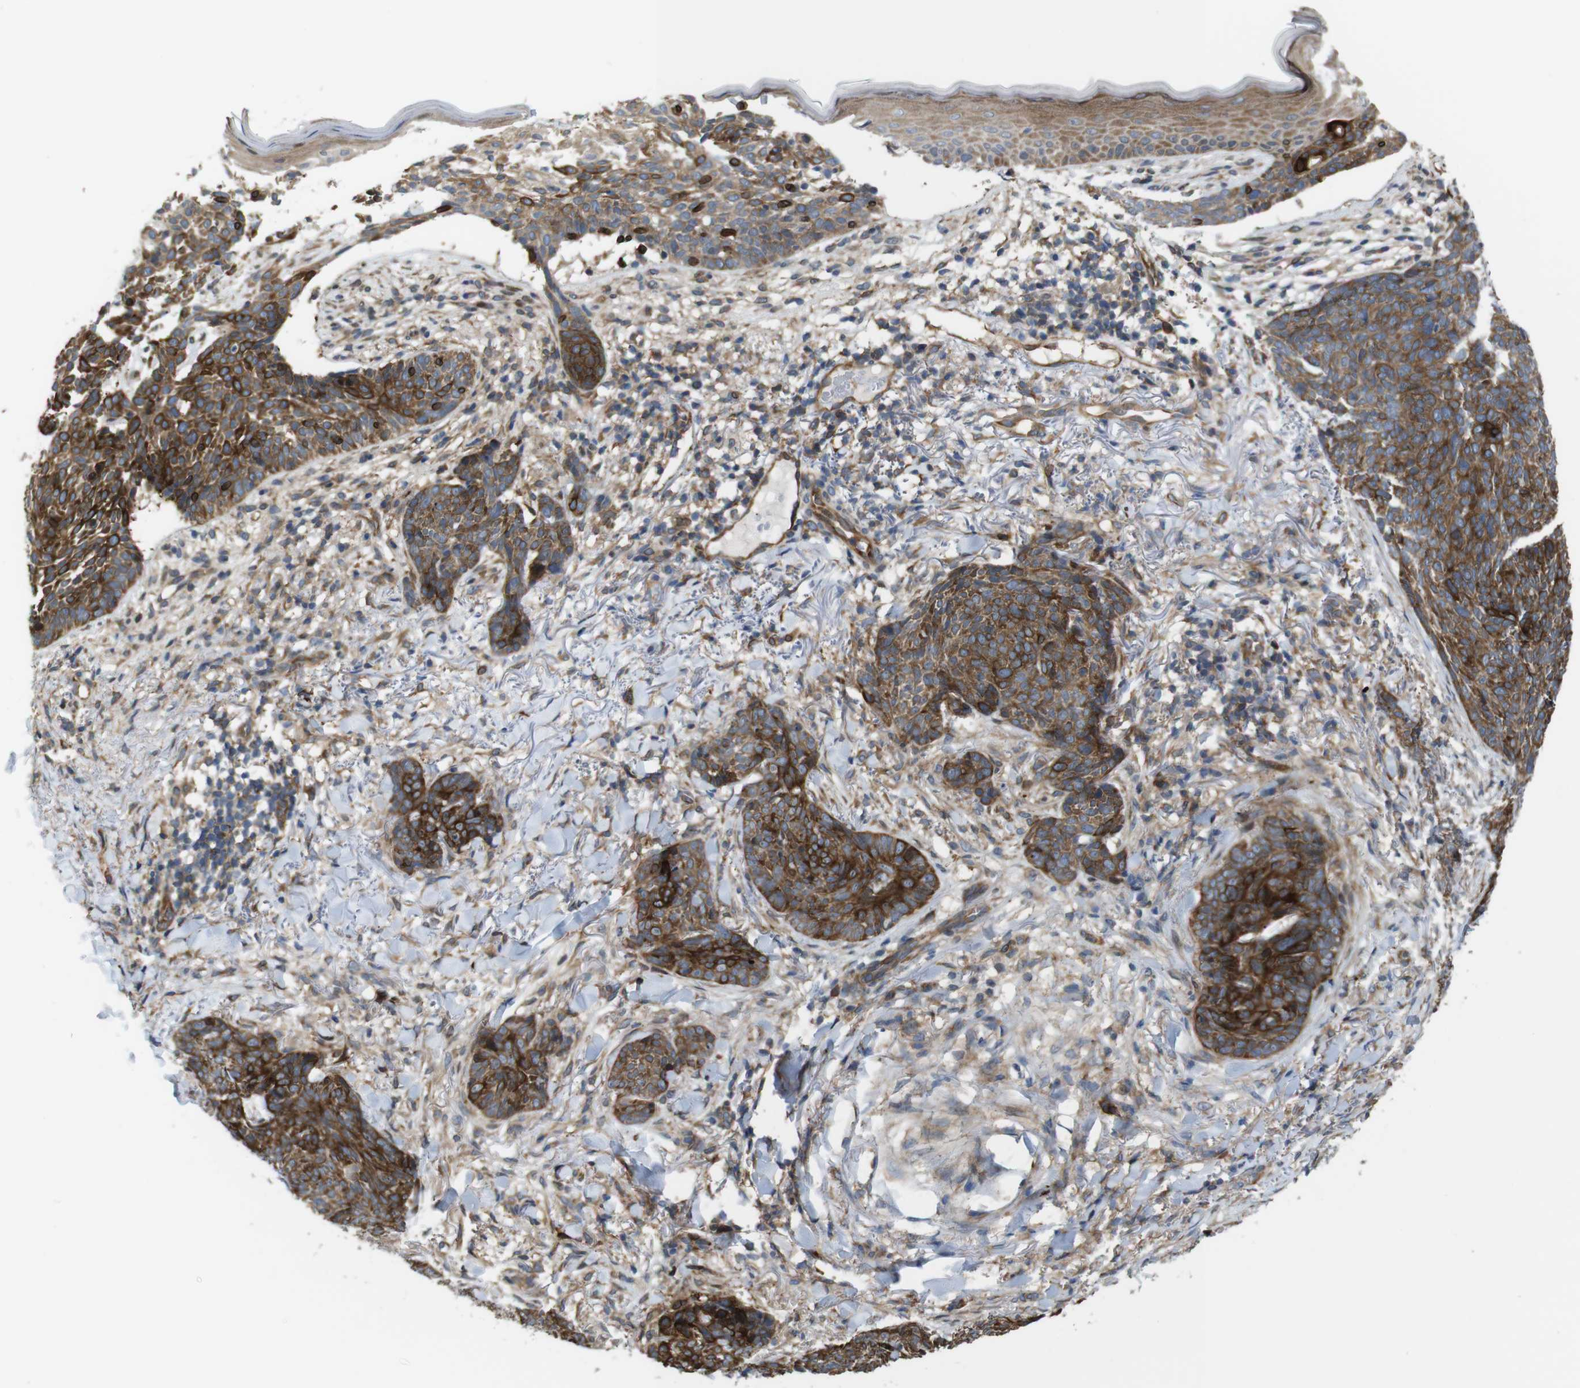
{"staining": {"intensity": "strong", "quantity": ">75%", "location": "cytoplasmic/membranous"}, "tissue": "skin cancer", "cell_type": "Tumor cells", "image_type": "cancer", "snomed": [{"axis": "morphology", "description": "Basal cell carcinoma"}, {"axis": "topography", "description": "Skin"}], "caption": "High-power microscopy captured an immunohistochemistry histopathology image of basal cell carcinoma (skin), revealing strong cytoplasmic/membranous staining in about >75% of tumor cells.", "gene": "PCOLCE2", "patient": {"sex": "female", "age": 70}}